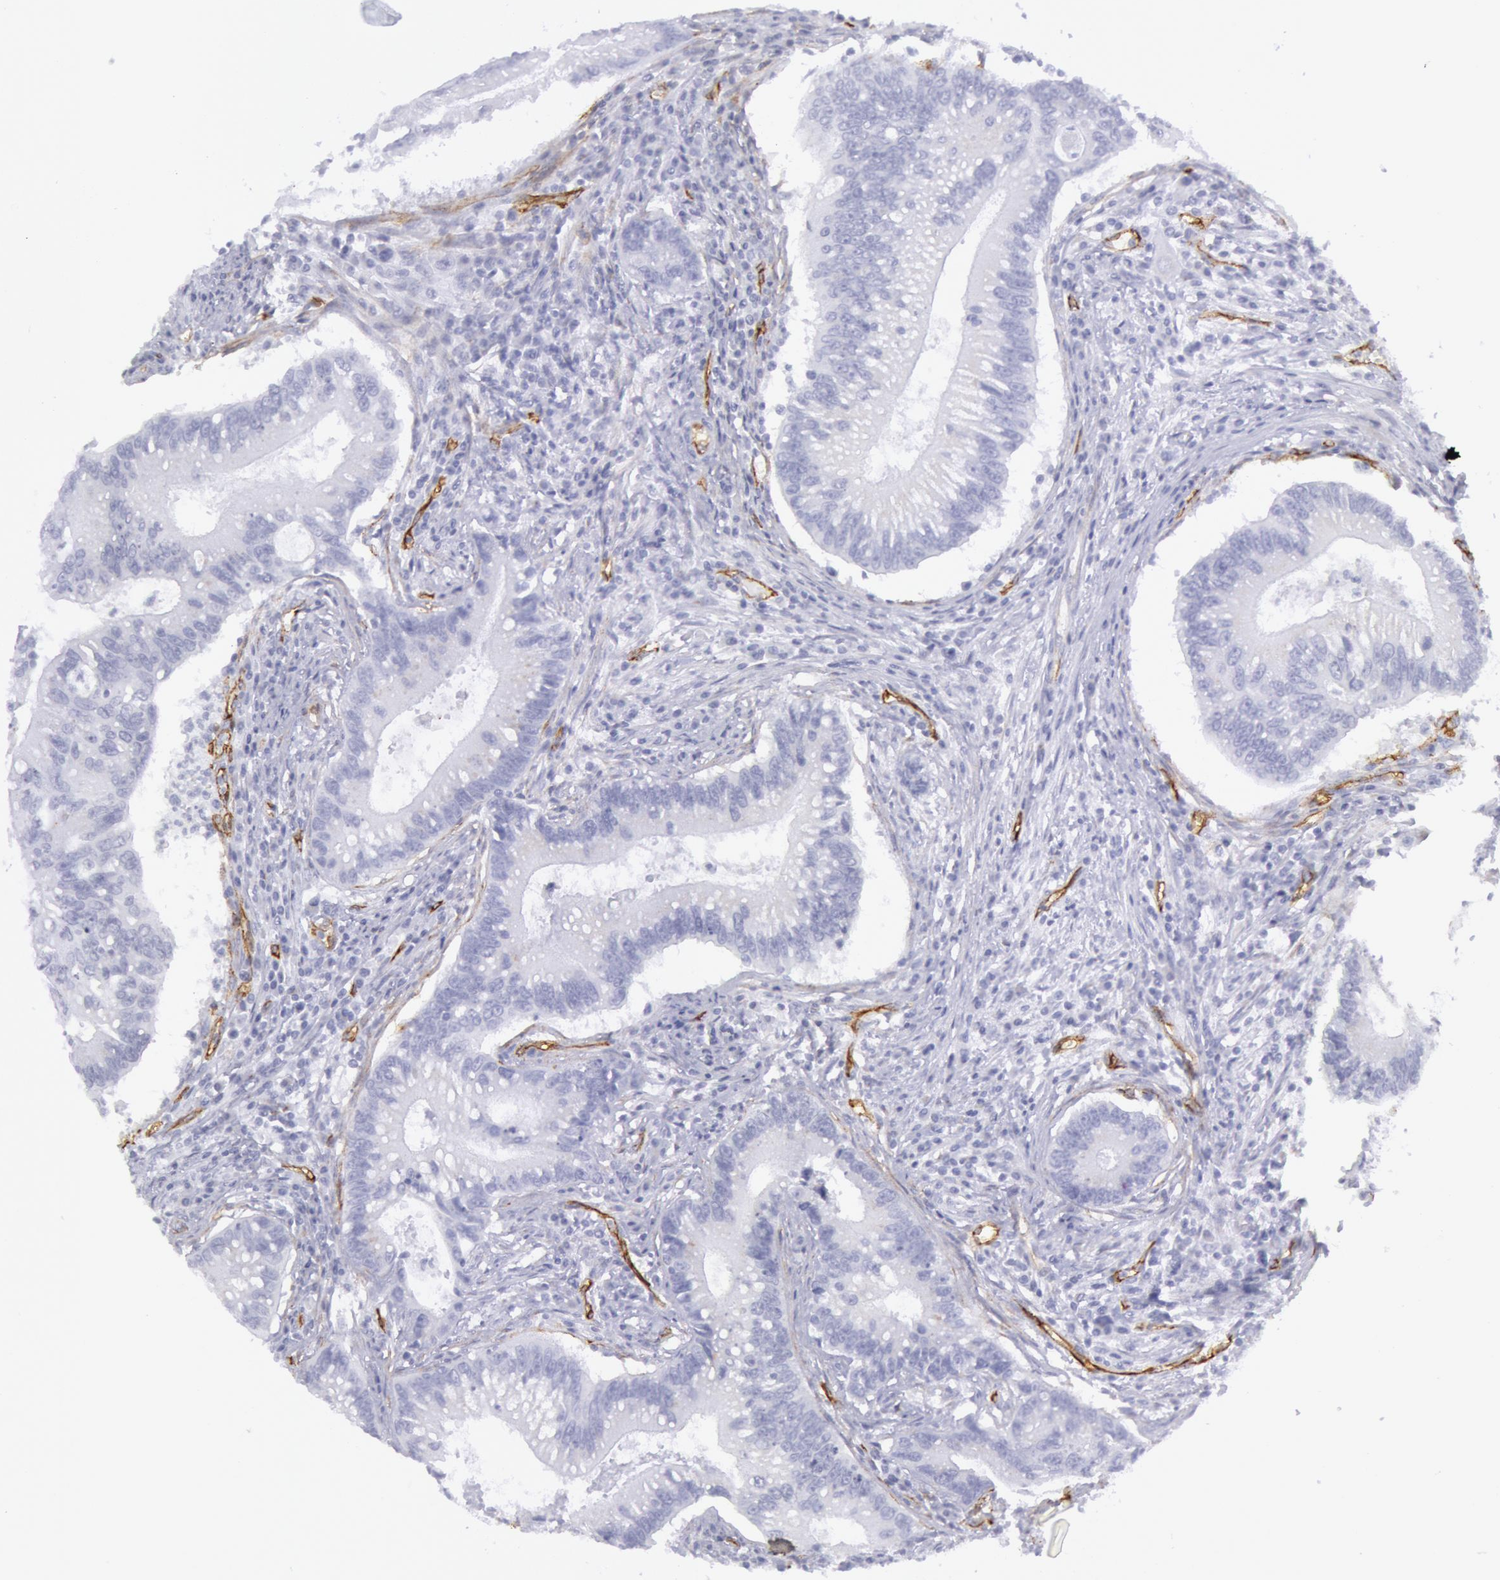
{"staining": {"intensity": "negative", "quantity": "none", "location": "none"}, "tissue": "colorectal cancer", "cell_type": "Tumor cells", "image_type": "cancer", "snomed": [{"axis": "morphology", "description": "Adenocarcinoma, NOS"}, {"axis": "topography", "description": "Rectum"}], "caption": "Image shows no protein expression in tumor cells of colorectal cancer tissue. (Stains: DAB immunohistochemistry with hematoxylin counter stain, Microscopy: brightfield microscopy at high magnification).", "gene": "CDH13", "patient": {"sex": "female", "age": 81}}